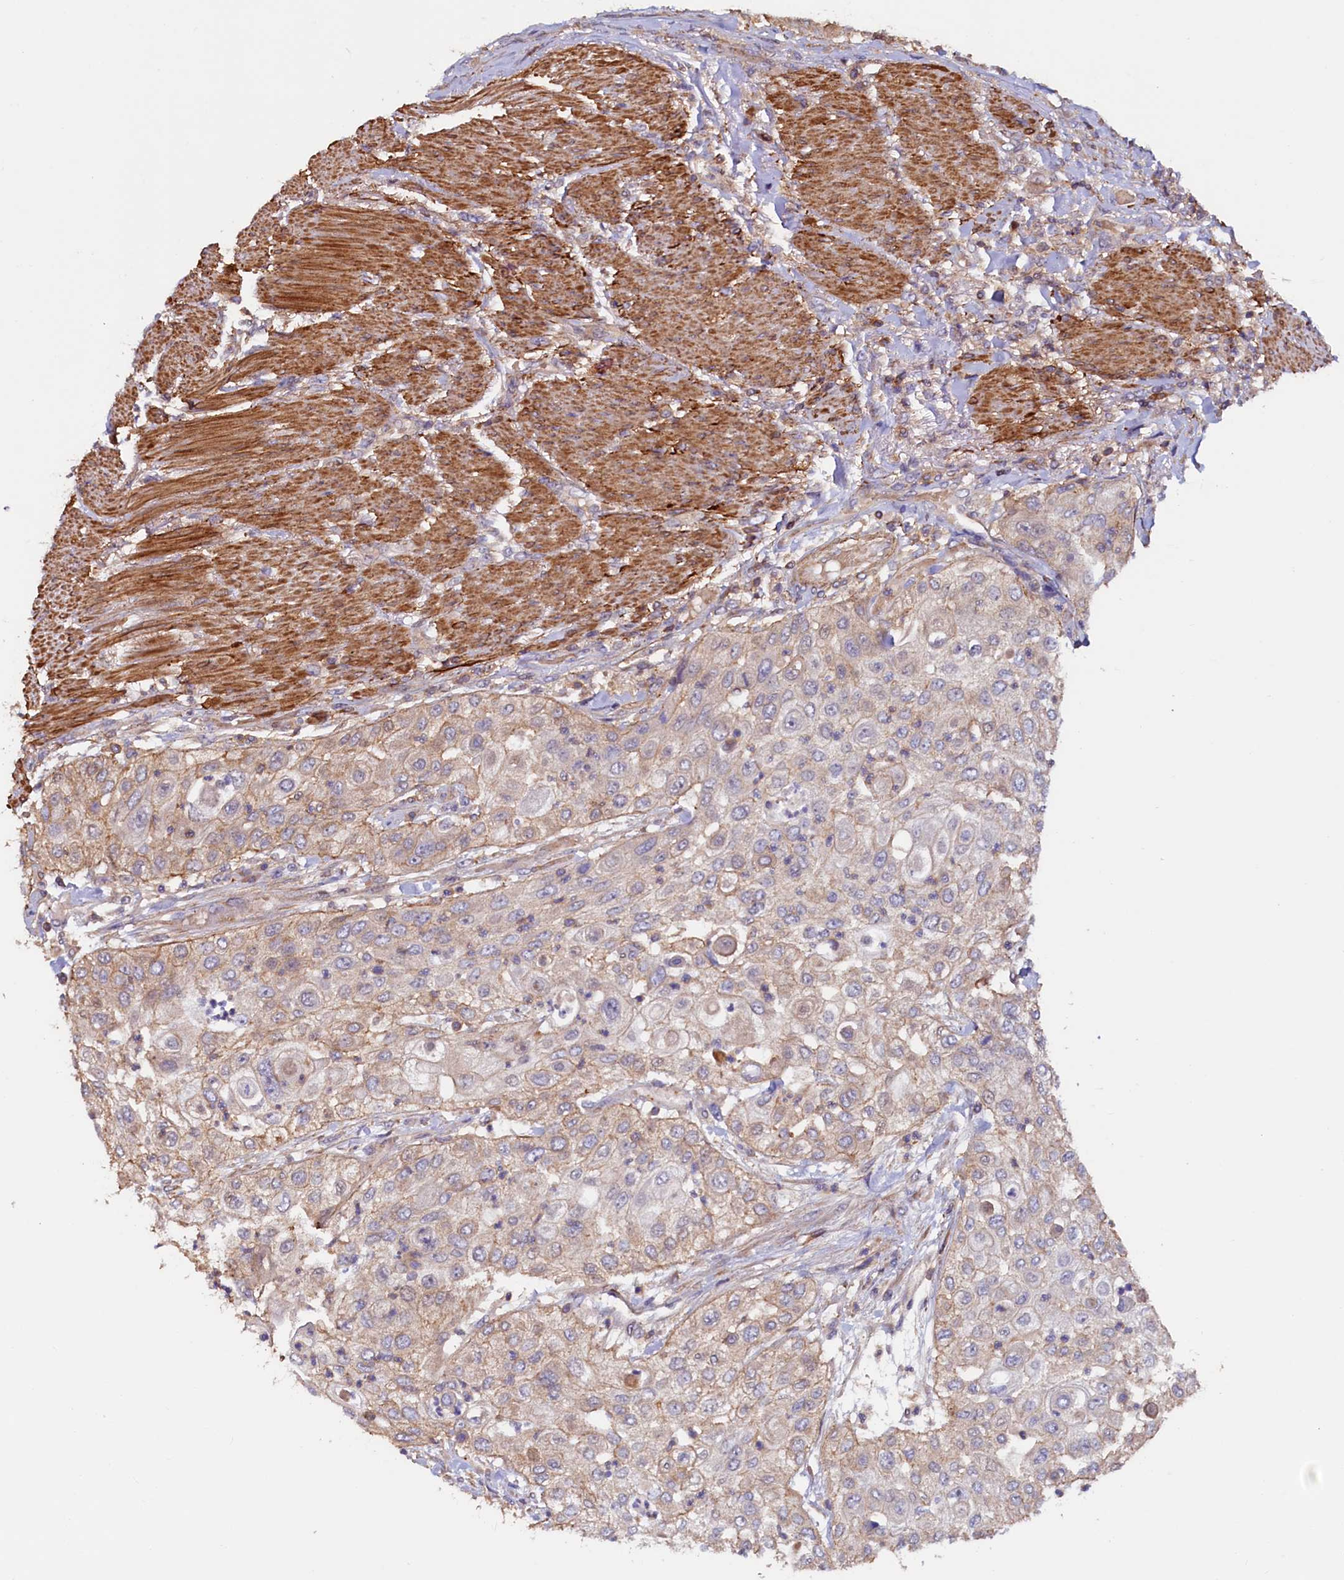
{"staining": {"intensity": "weak", "quantity": "25%-75%", "location": "cytoplasmic/membranous"}, "tissue": "urothelial cancer", "cell_type": "Tumor cells", "image_type": "cancer", "snomed": [{"axis": "morphology", "description": "Urothelial carcinoma, High grade"}, {"axis": "topography", "description": "Urinary bladder"}], "caption": "Immunohistochemical staining of human urothelial cancer displays low levels of weak cytoplasmic/membranous protein staining in about 25%-75% of tumor cells.", "gene": "DUOXA1", "patient": {"sex": "female", "age": 79}}